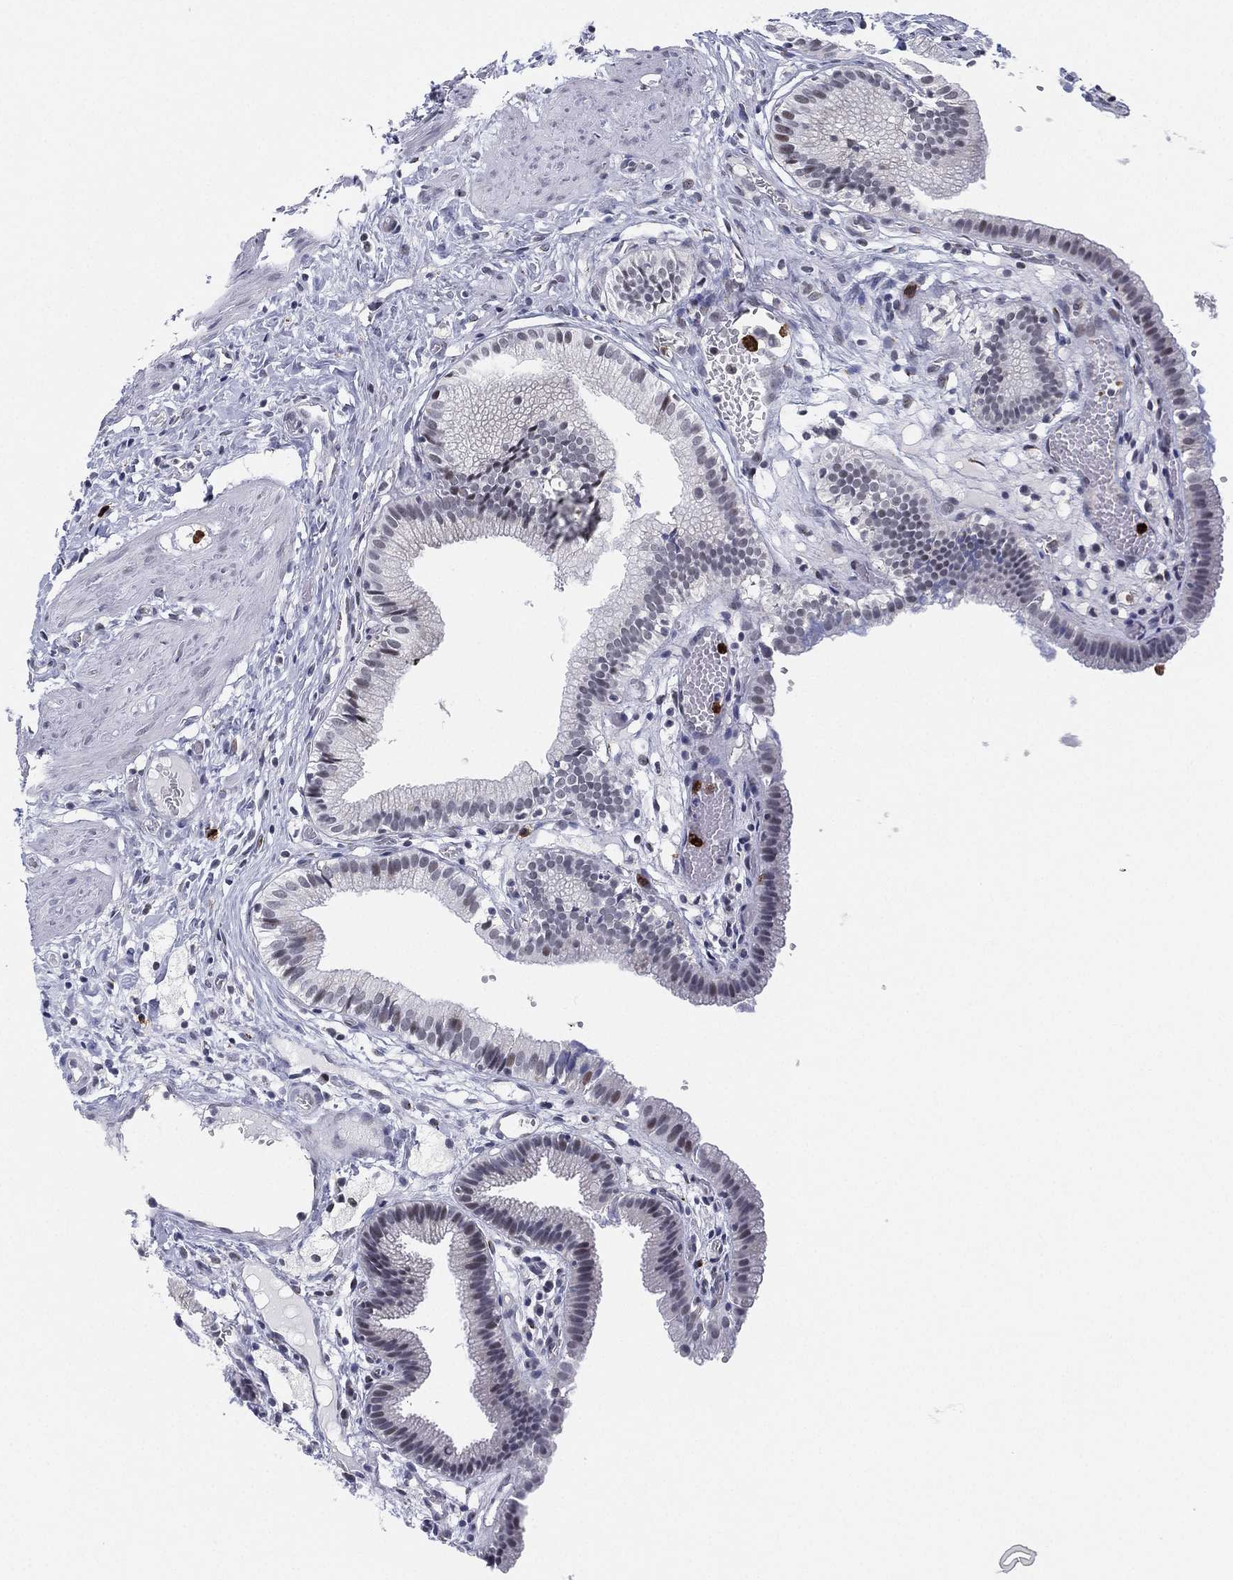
{"staining": {"intensity": "moderate", "quantity": "<25%", "location": "nuclear"}, "tissue": "gallbladder", "cell_type": "Glandular cells", "image_type": "normal", "snomed": [{"axis": "morphology", "description": "Normal tissue, NOS"}, {"axis": "topography", "description": "Gallbladder"}], "caption": "An image of human gallbladder stained for a protein exhibits moderate nuclear brown staining in glandular cells. The protein of interest is stained brown, and the nuclei are stained in blue (DAB (3,3'-diaminobenzidine) IHC with brightfield microscopy, high magnification).", "gene": "CD177", "patient": {"sex": "female", "age": 24}}